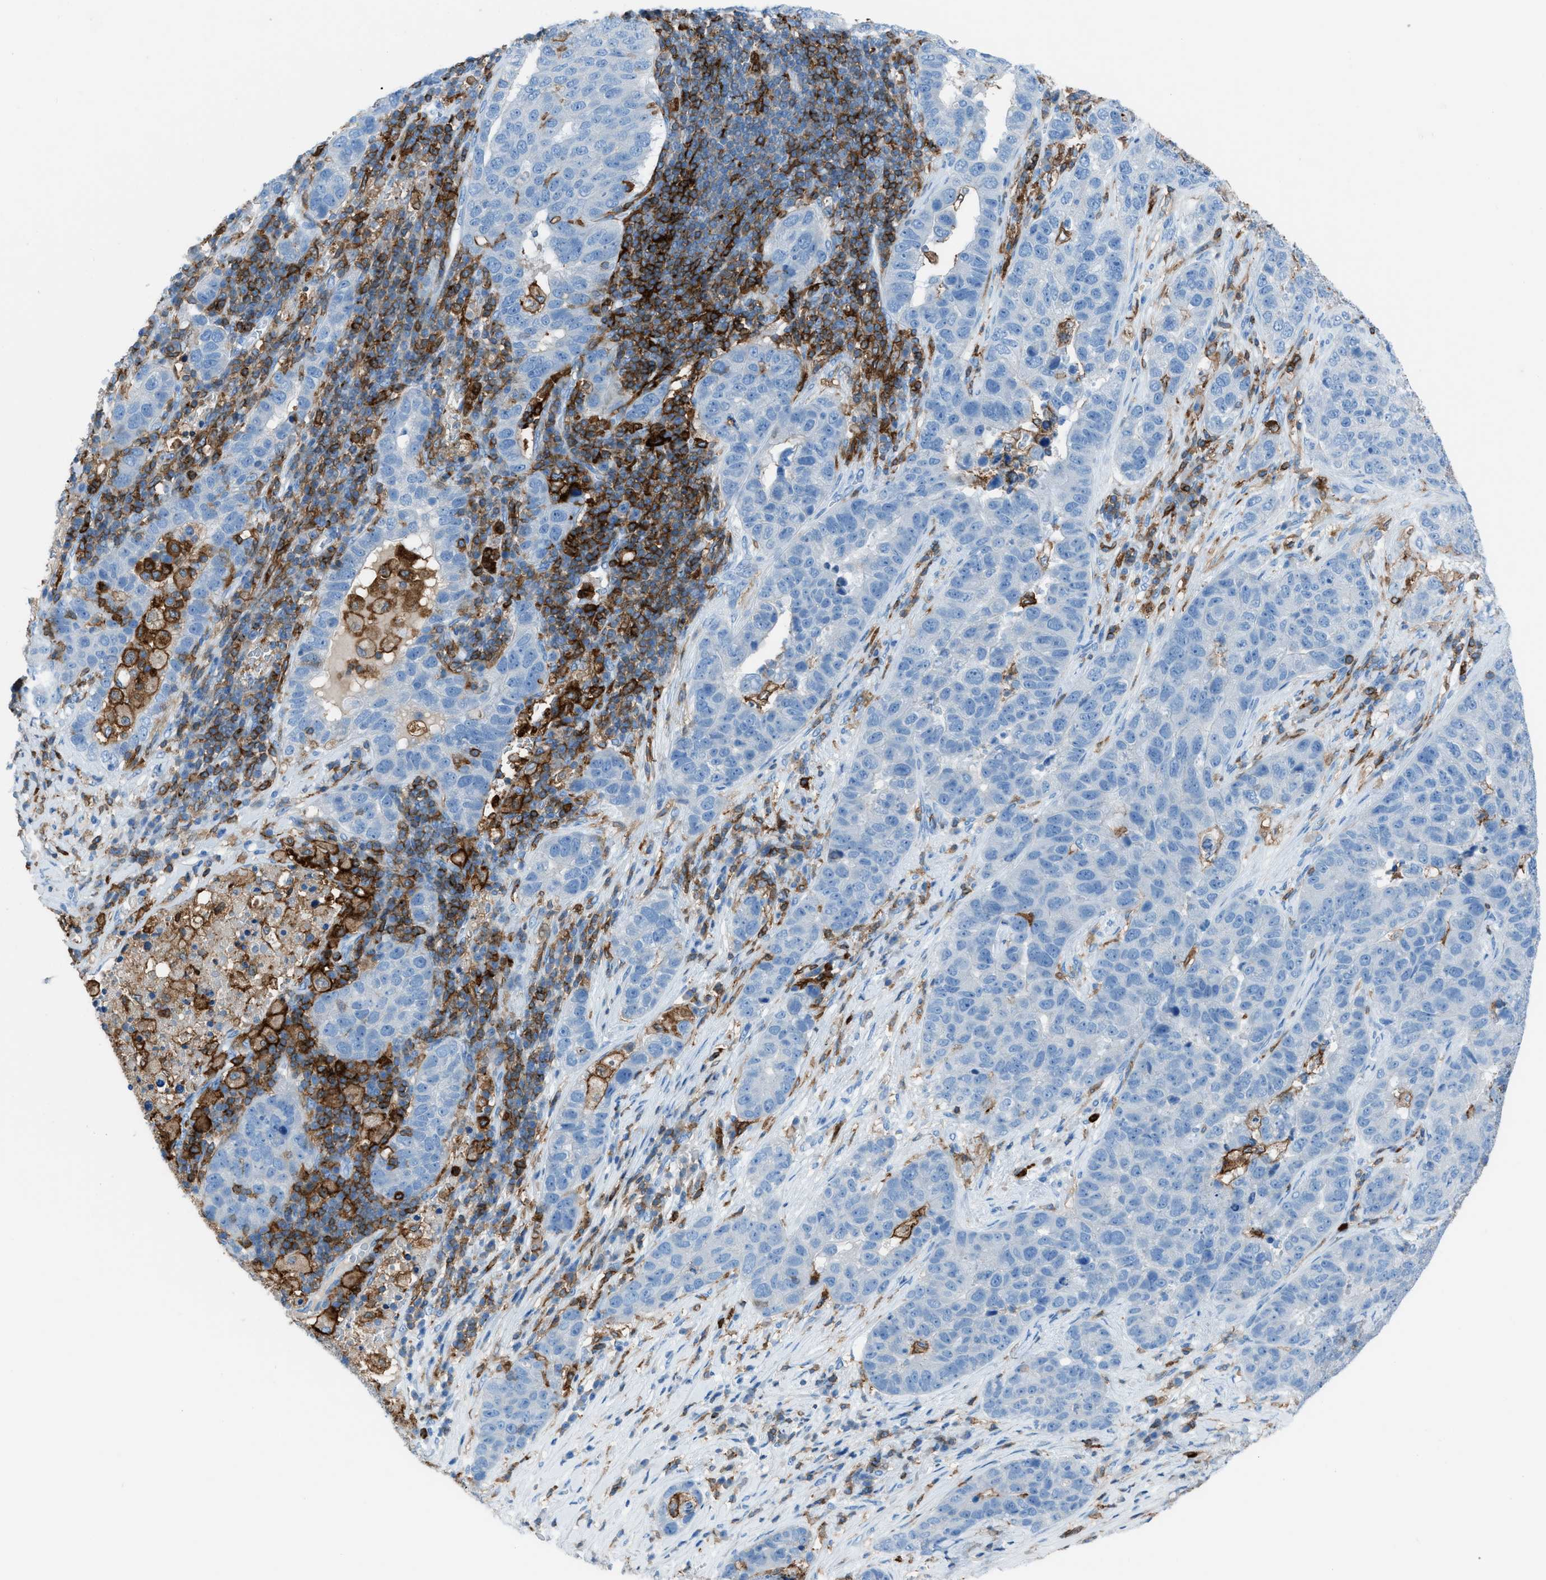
{"staining": {"intensity": "negative", "quantity": "none", "location": "none"}, "tissue": "pancreatic cancer", "cell_type": "Tumor cells", "image_type": "cancer", "snomed": [{"axis": "morphology", "description": "Adenocarcinoma, NOS"}, {"axis": "topography", "description": "Pancreas"}], "caption": "This is a micrograph of IHC staining of adenocarcinoma (pancreatic), which shows no positivity in tumor cells.", "gene": "ITGB2", "patient": {"sex": "female", "age": 61}}